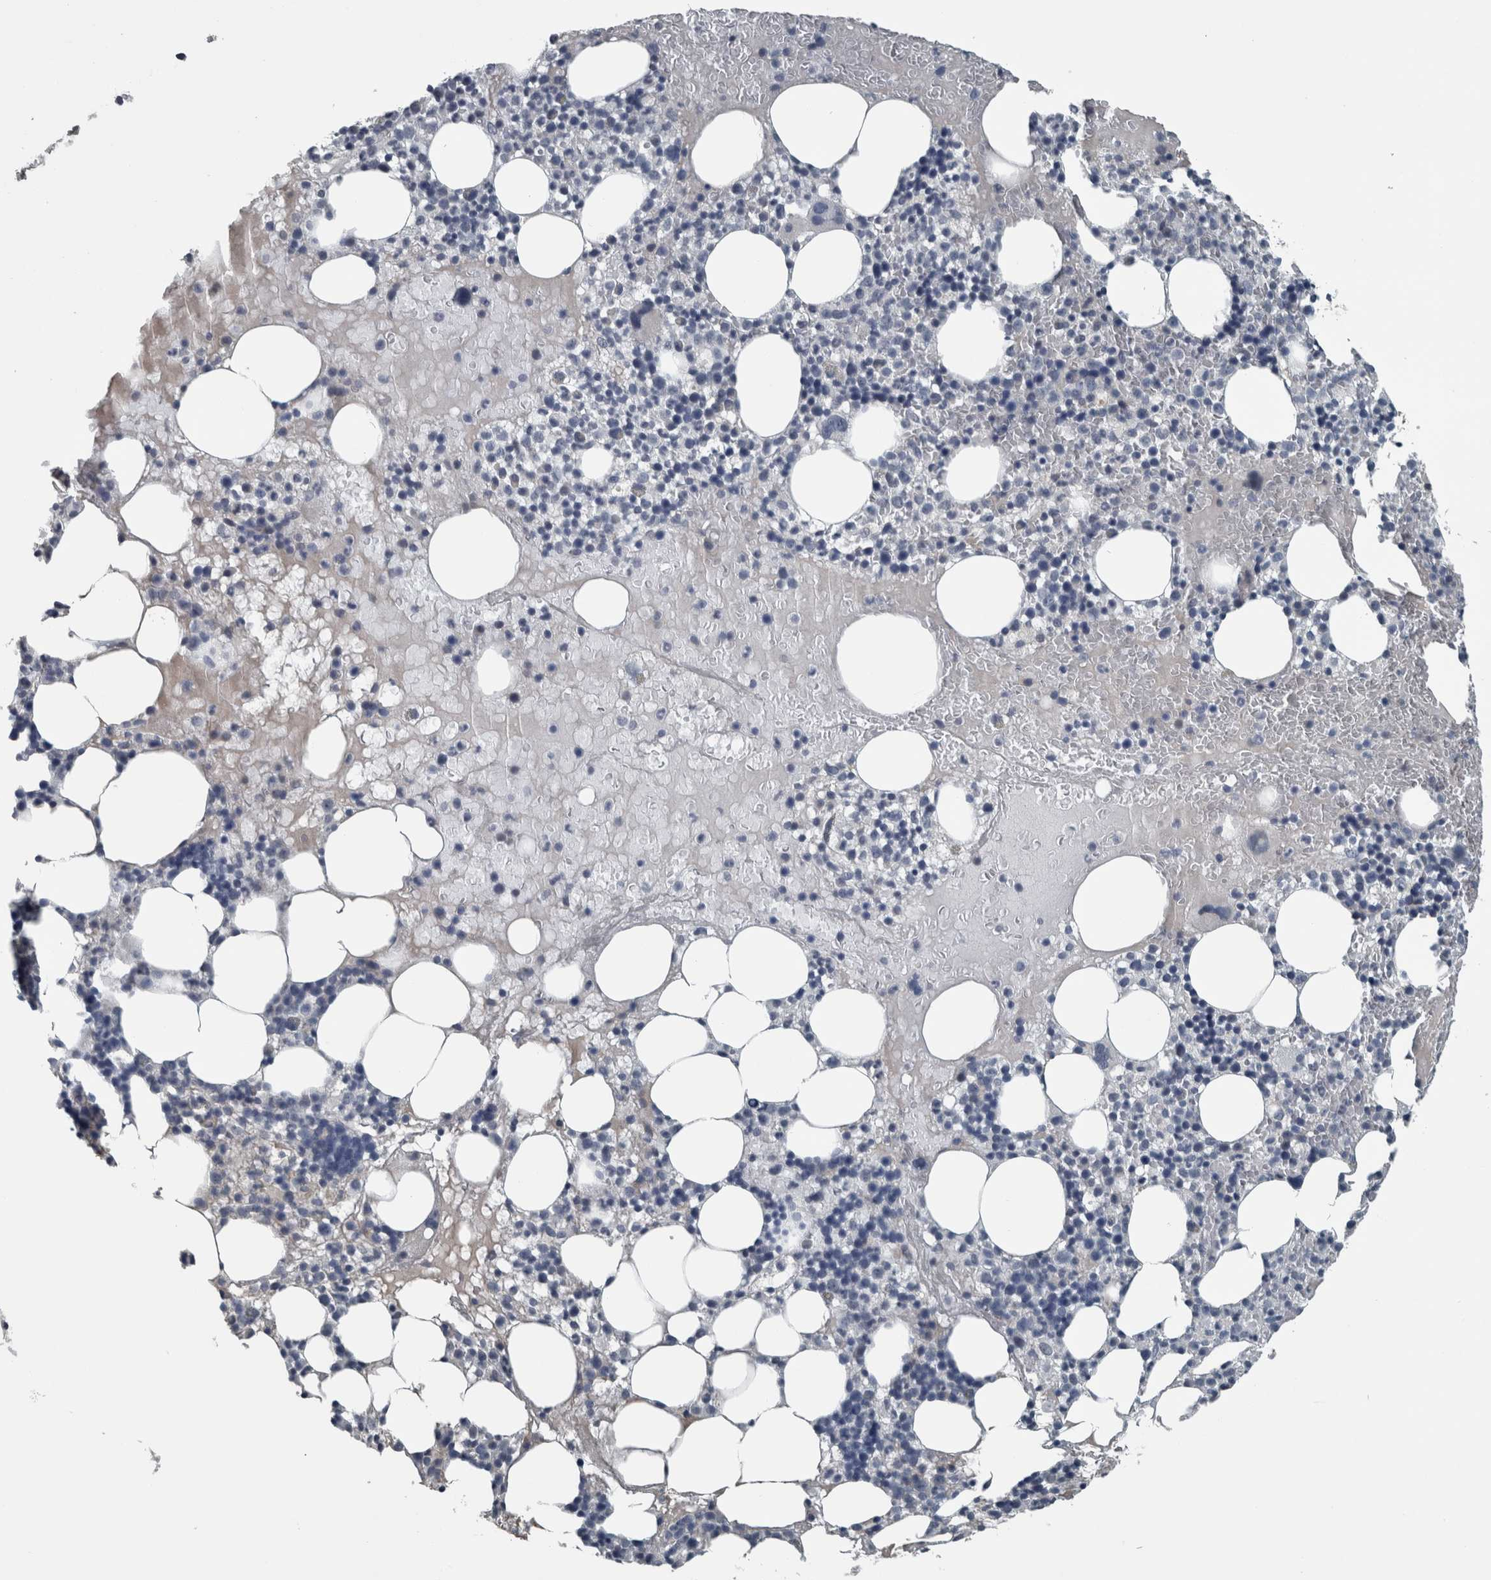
{"staining": {"intensity": "negative", "quantity": "none", "location": "none"}, "tissue": "bone marrow", "cell_type": "Hematopoietic cells", "image_type": "normal", "snomed": [{"axis": "morphology", "description": "Normal tissue, NOS"}, {"axis": "morphology", "description": "Inflammation, NOS"}, {"axis": "topography", "description": "Bone marrow"}], "caption": "The histopathology image shows no staining of hematopoietic cells in benign bone marrow. The staining was performed using DAB (3,3'-diaminobenzidine) to visualize the protein expression in brown, while the nuclei were stained in blue with hematoxylin (Magnification: 20x).", "gene": "KRT20", "patient": {"sex": "female", "age": 77}}